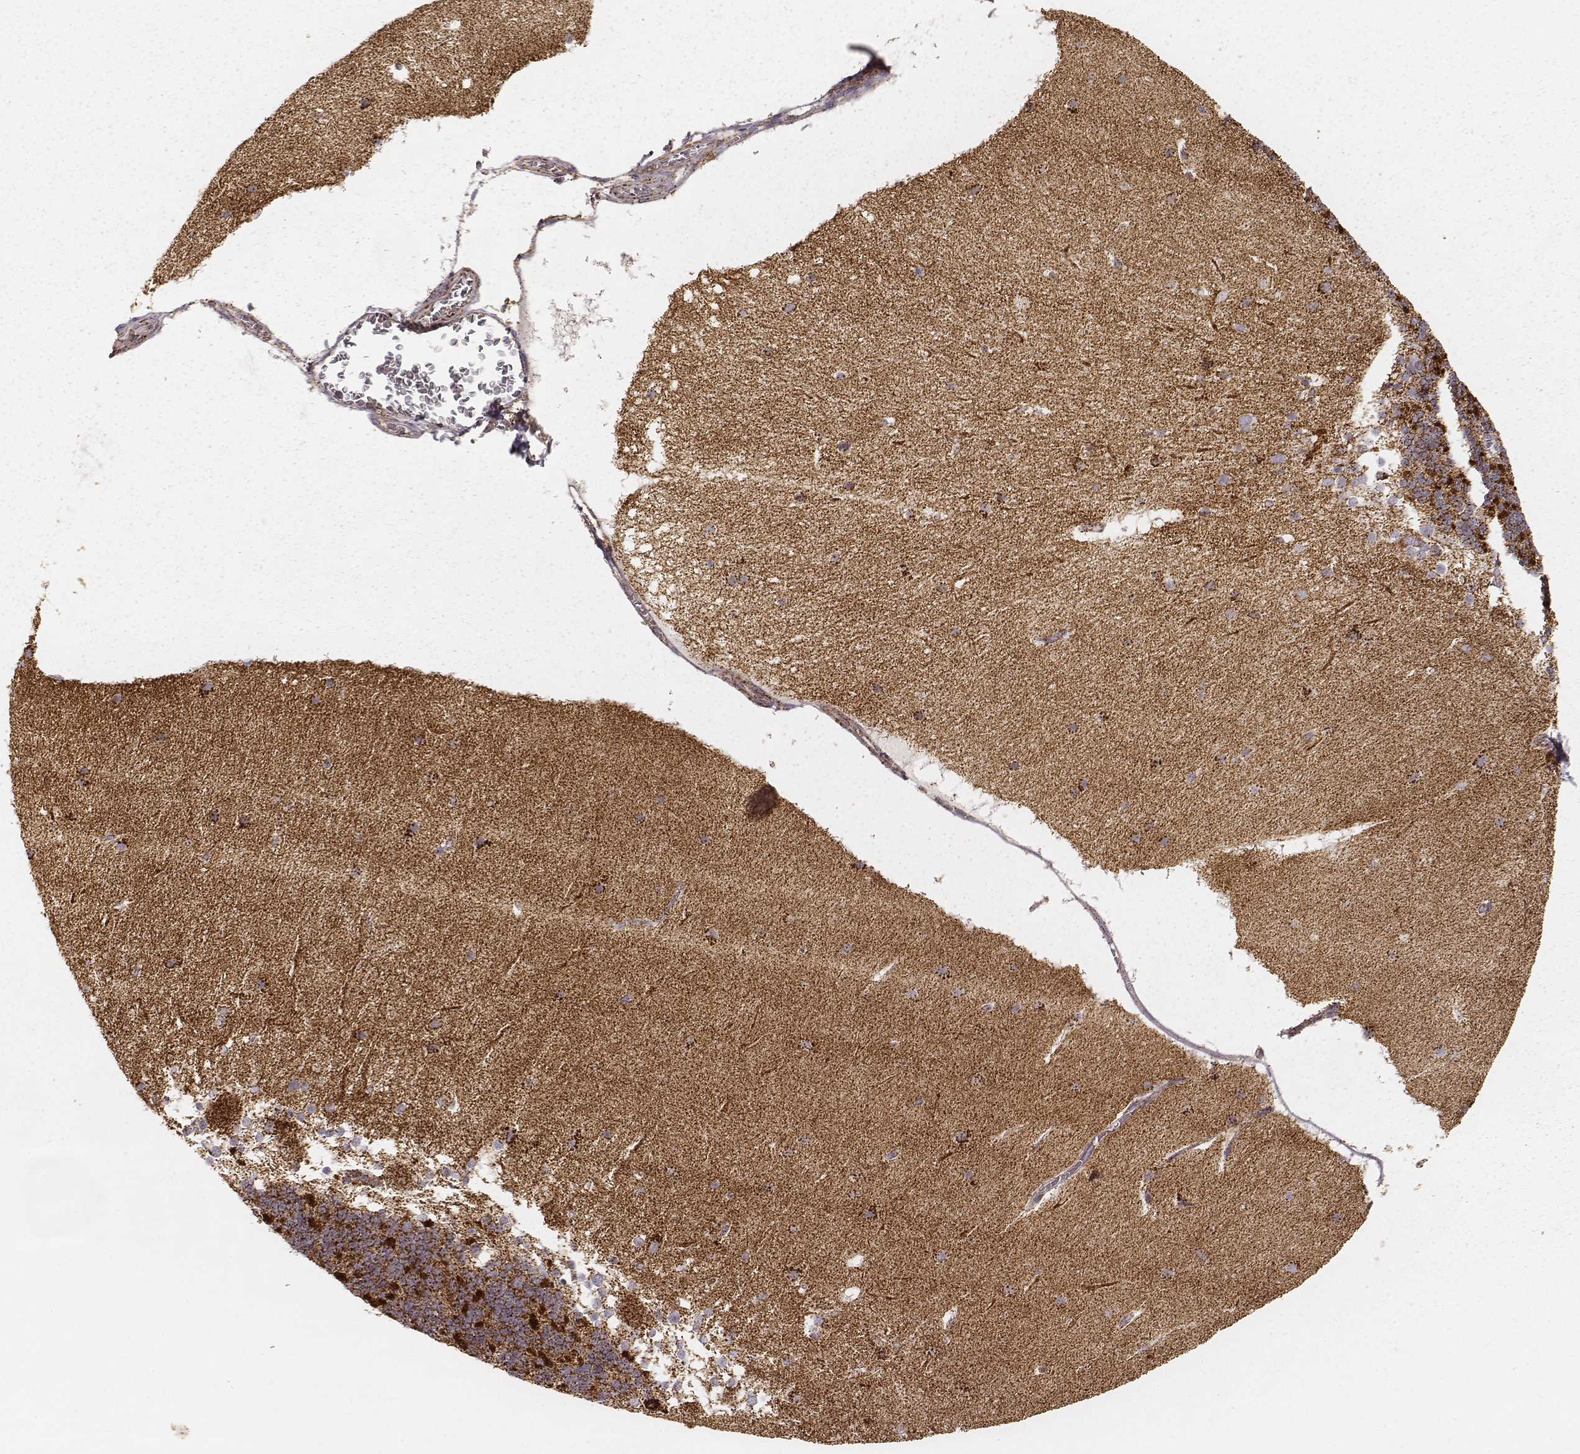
{"staining": {"intensity": "strong", "quantity": ">75%", "location": "cytoplasmic/membranous"}, "tissue": "cerebellum", "cell_type": "Cells in granular layer", "image_type": "normal", "snomed": [{"axis": "morphology", "description": "Normal tissue, NOS"}, {"axis": "topography", "description": "Cerebellum"}], "caption": "The immunohistochemical stain labels strong cytoplasmic/membranous expression in cells in granular layer of benign cerebellum.", "gene": "CS", "patient": {"sex": "female", "age": 19}}